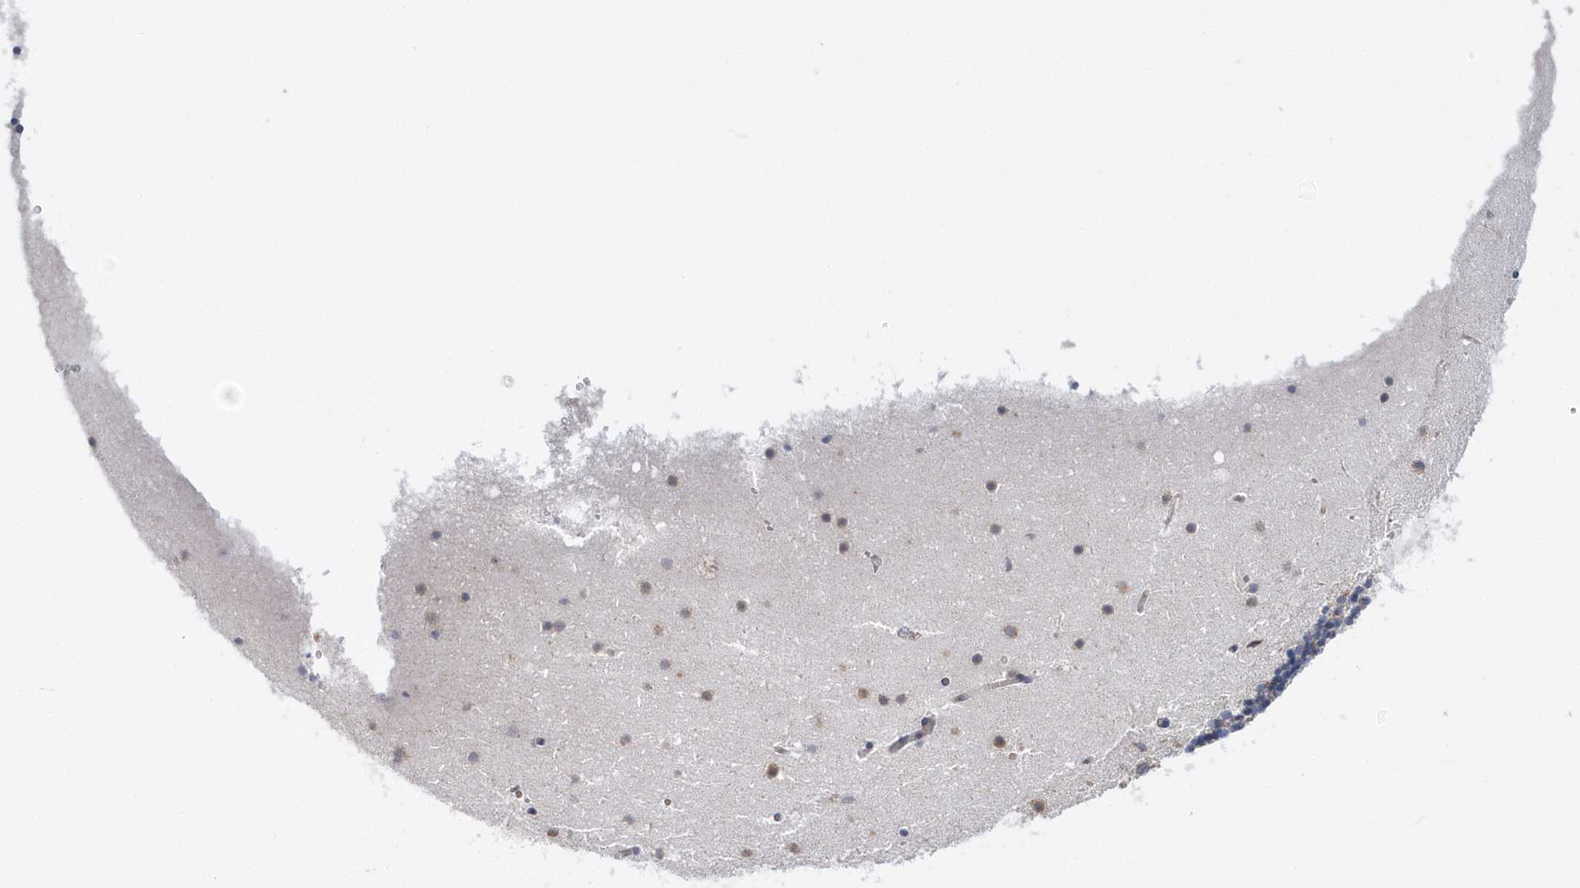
{"staining": {"intensity": "weak", "quantity": "<25%", "location": "cytoplasmic/membranous"}, "tissue": "cerebellum", "cell_type": "Cells in granular layer", "image_type": "normal", "snomed": [{"axis": "morphology", "description": "Normal tissue, NOS"}, {"axis": "topography", "description": "Cerebellum"}], "caption": "Histopathology image shows no significant protein expression in cells in granular layer of benign cerebellum. The staining was performed using DAB (3,3'-diaminobenzidine) to visualize the protein expression in brown, while the nuclei were stained in blue with hematoxylin (Magnification: 20x).", "gene": "EIF3C", "patient": {"sex": "male", "age": 57}}